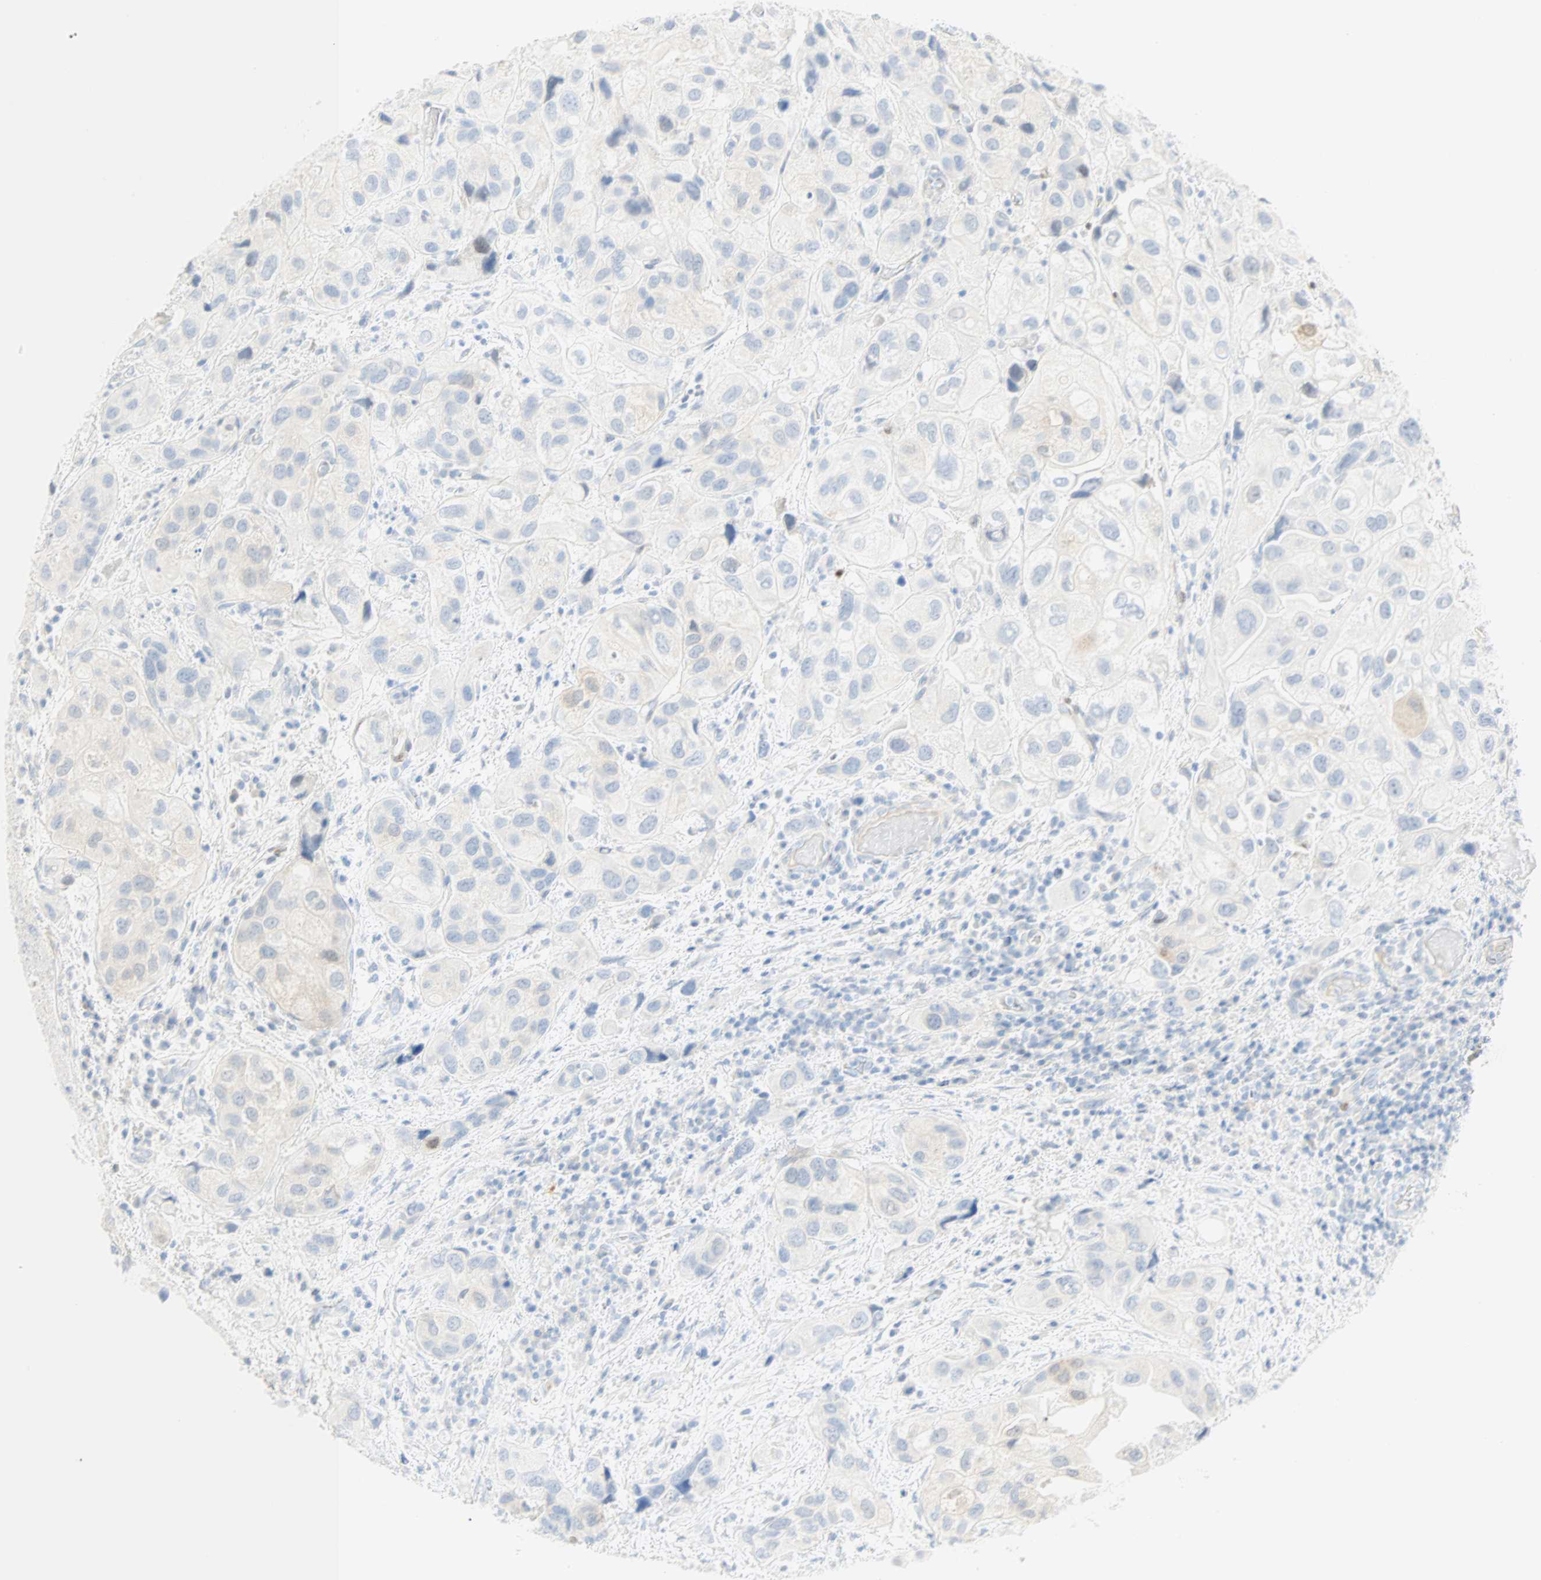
{"staining": {"intensity": "negative", "quantity": "none", "location": "none"}, "tissue": "urothelial cancer", "cell_type": "Tumor cells", "image_type": "cancer", "snomed": [{"axis": "morphology", "description": "Urothelial carcinoma, High grade"}, {"axis": "topography", "description": "Urinary bladder"}], "caption": "Urothelial carcinoma (high-grade) was stained to show a protein in brown. There is no significant expression in tumor cells.", "gene": "SELENBP1", "patient": {"sex": "female", "age": 64}}